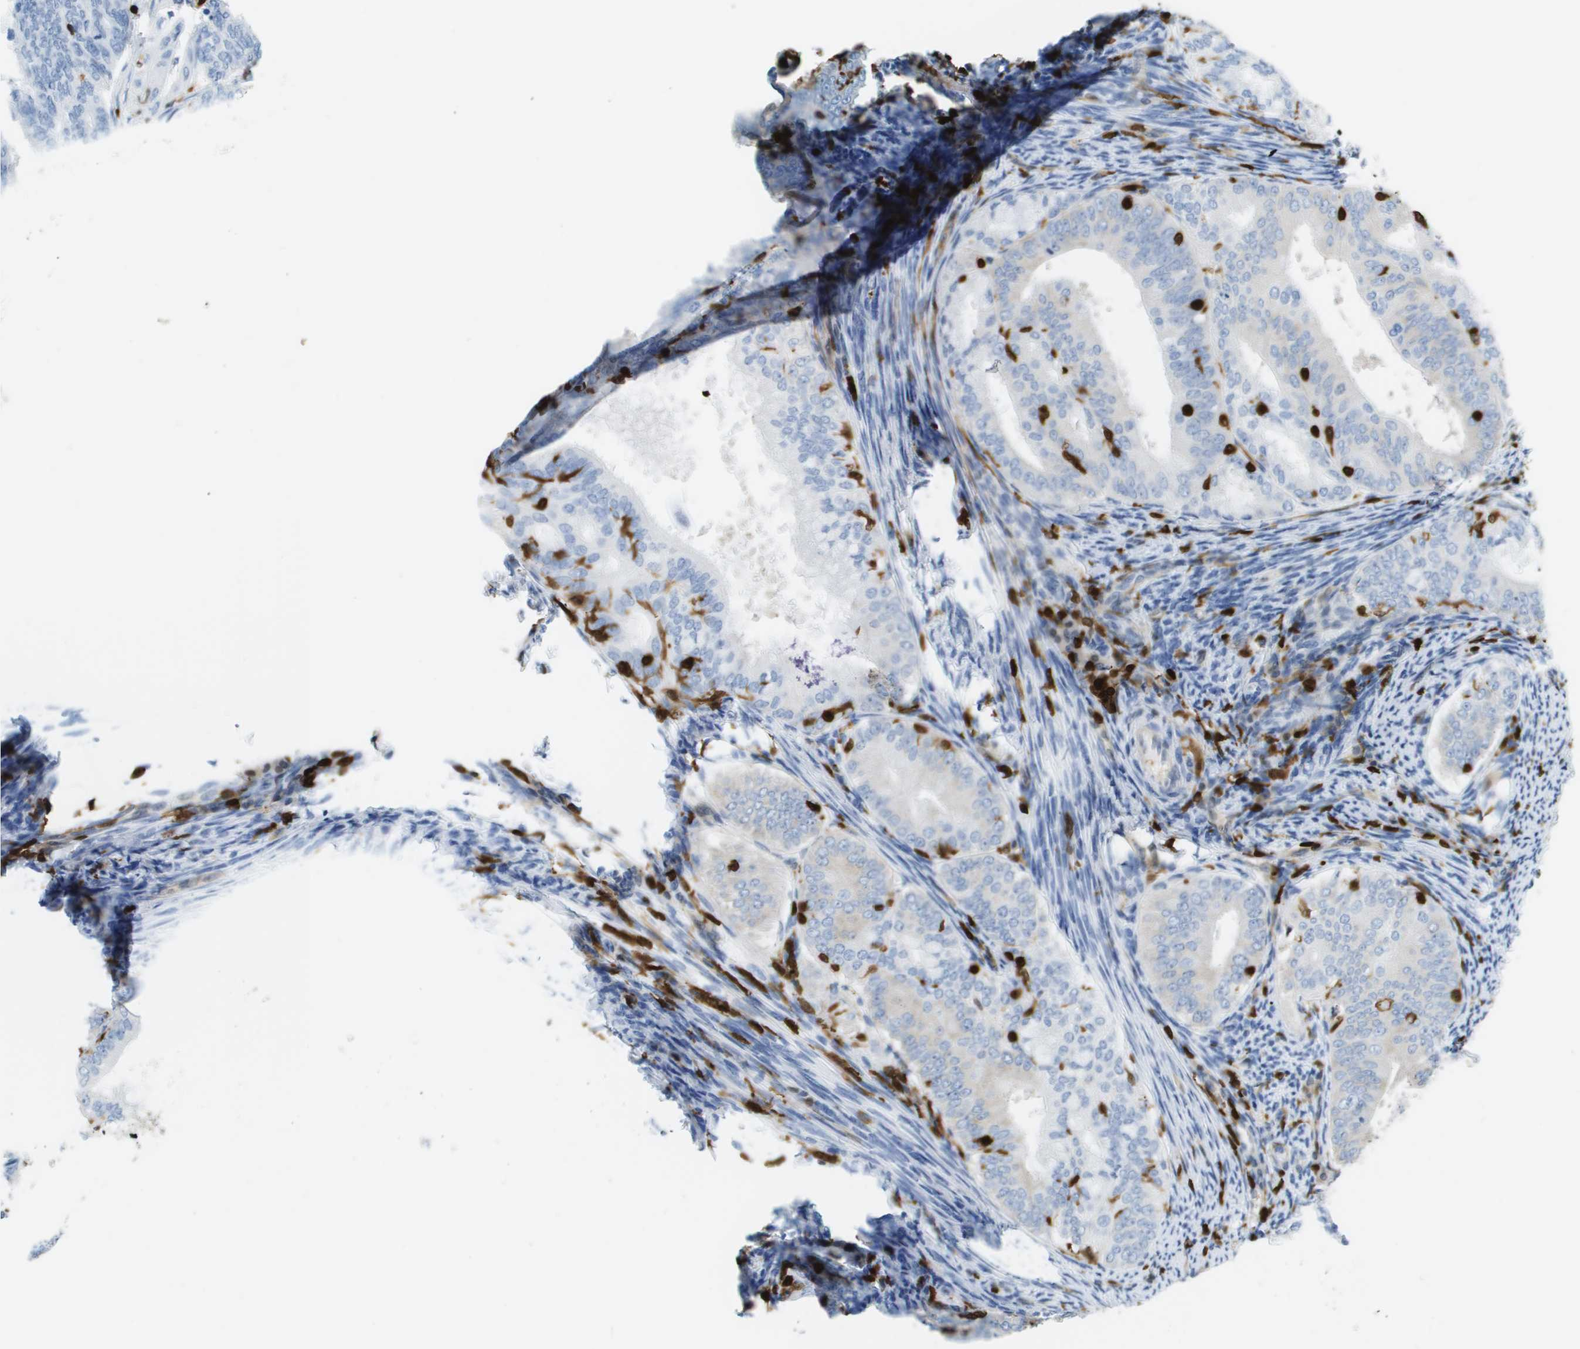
{"staining": {"intensity": "negative", "quantity": "none", "location": "none"}, "tissue": "endometrial cancer", "cell_type": "Tumor cells", "image_type": "cancer", "snomed": [{"axis": "morphology", "description": "Adenocarcinoma, NOS"}, {"axis": "topography", "description": "Endometrium"}], "caption": "DAB (3,3'-diaminobenzidine) immunohistochemical staining of endometrial cancer reveals no significant positivity in tumor cells.", "gene": "DOCK5", "patient": {"sex": "female", "age": 63}}